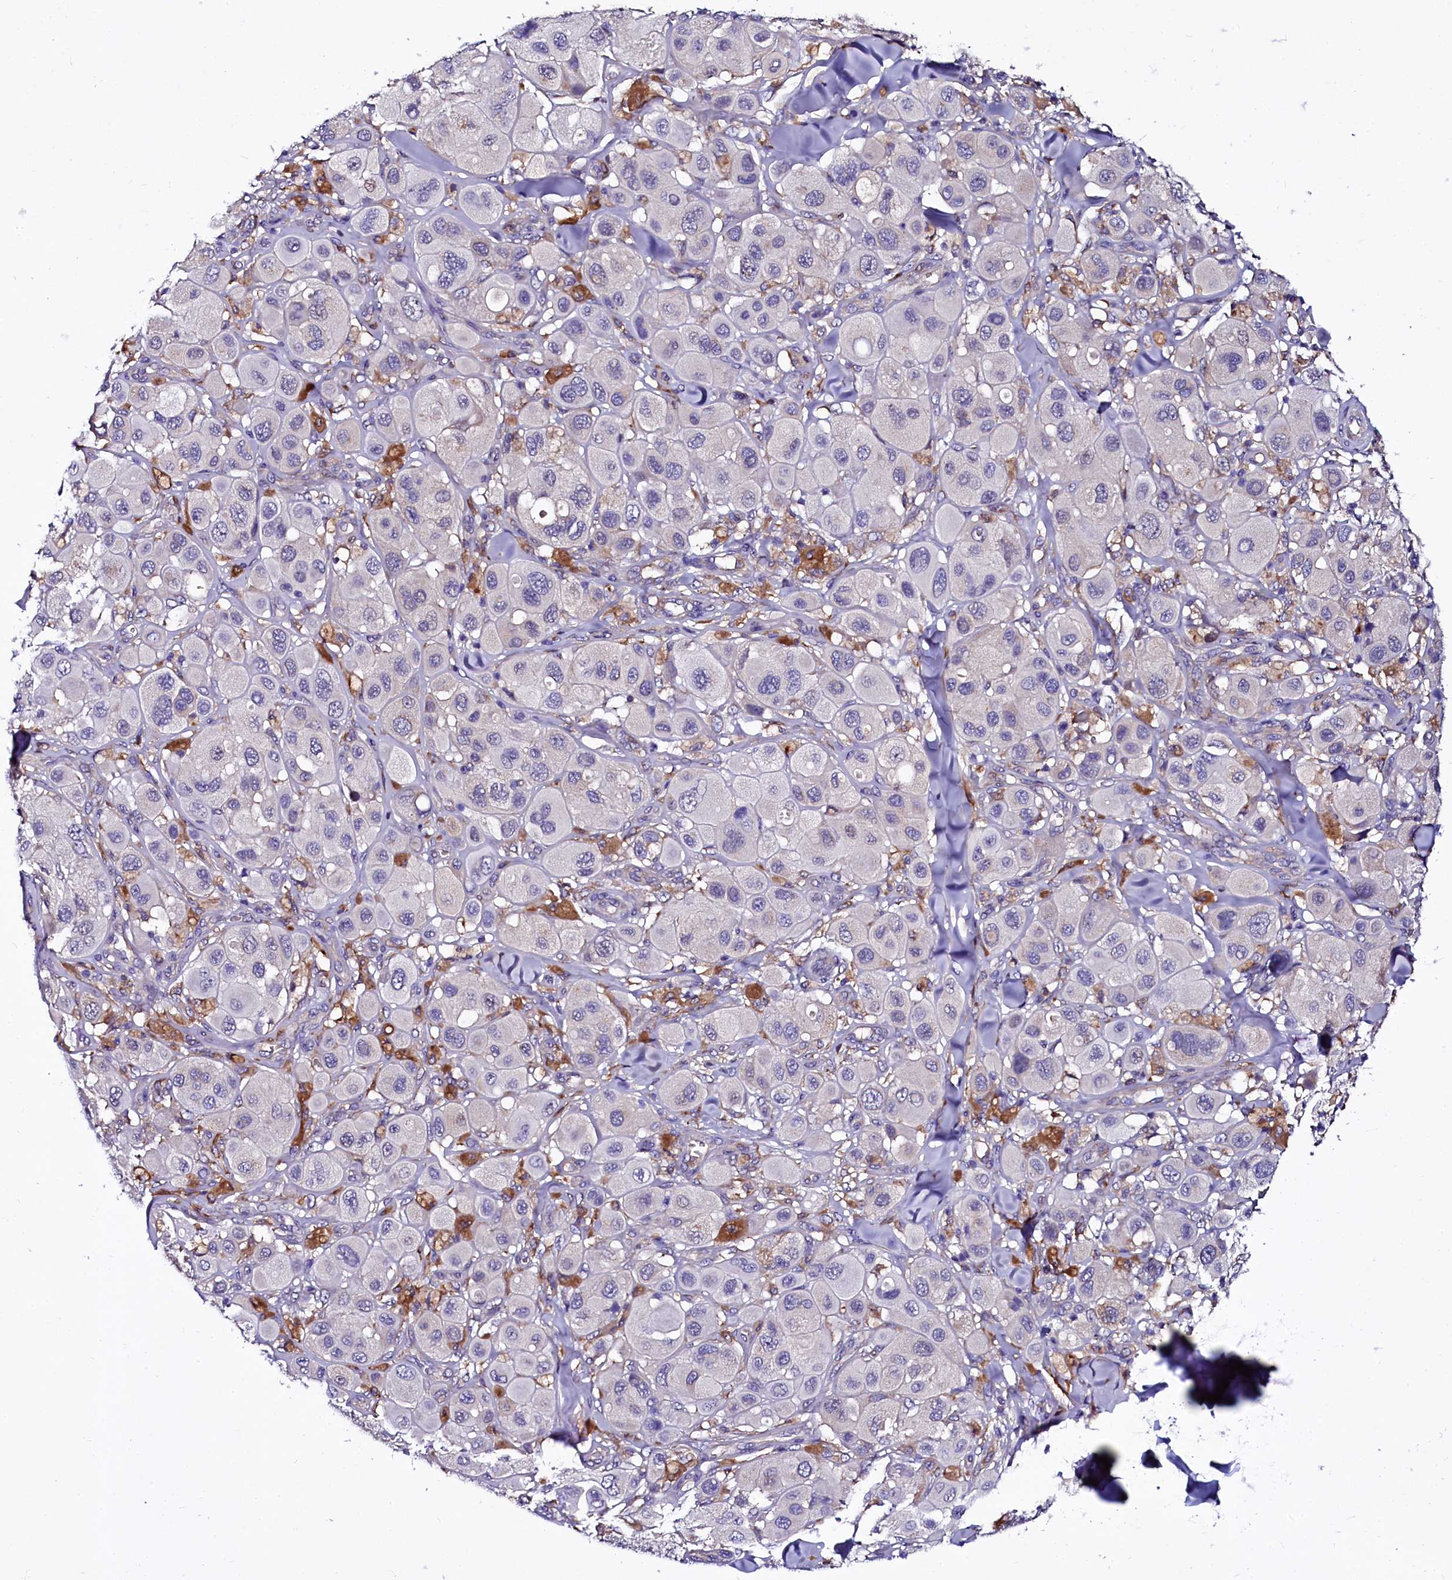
{"staining": {"intensity": "negative", "quantity": "none", "location": "none"}, "tissue": "melanoma", "cell_type": "Tumor cells", "image_type": "cancer", "snomed": [{"axis": "morphology", "description": "Malignant melanoma, Metastatic site"}, {"axis": "topography", "description": "Skin"}], "caption": "The photomicrograph reveals no staining of tumor cells in melanoma.", "gene": "OTOL1", "patient": {"sex": "male", "age": 41}}